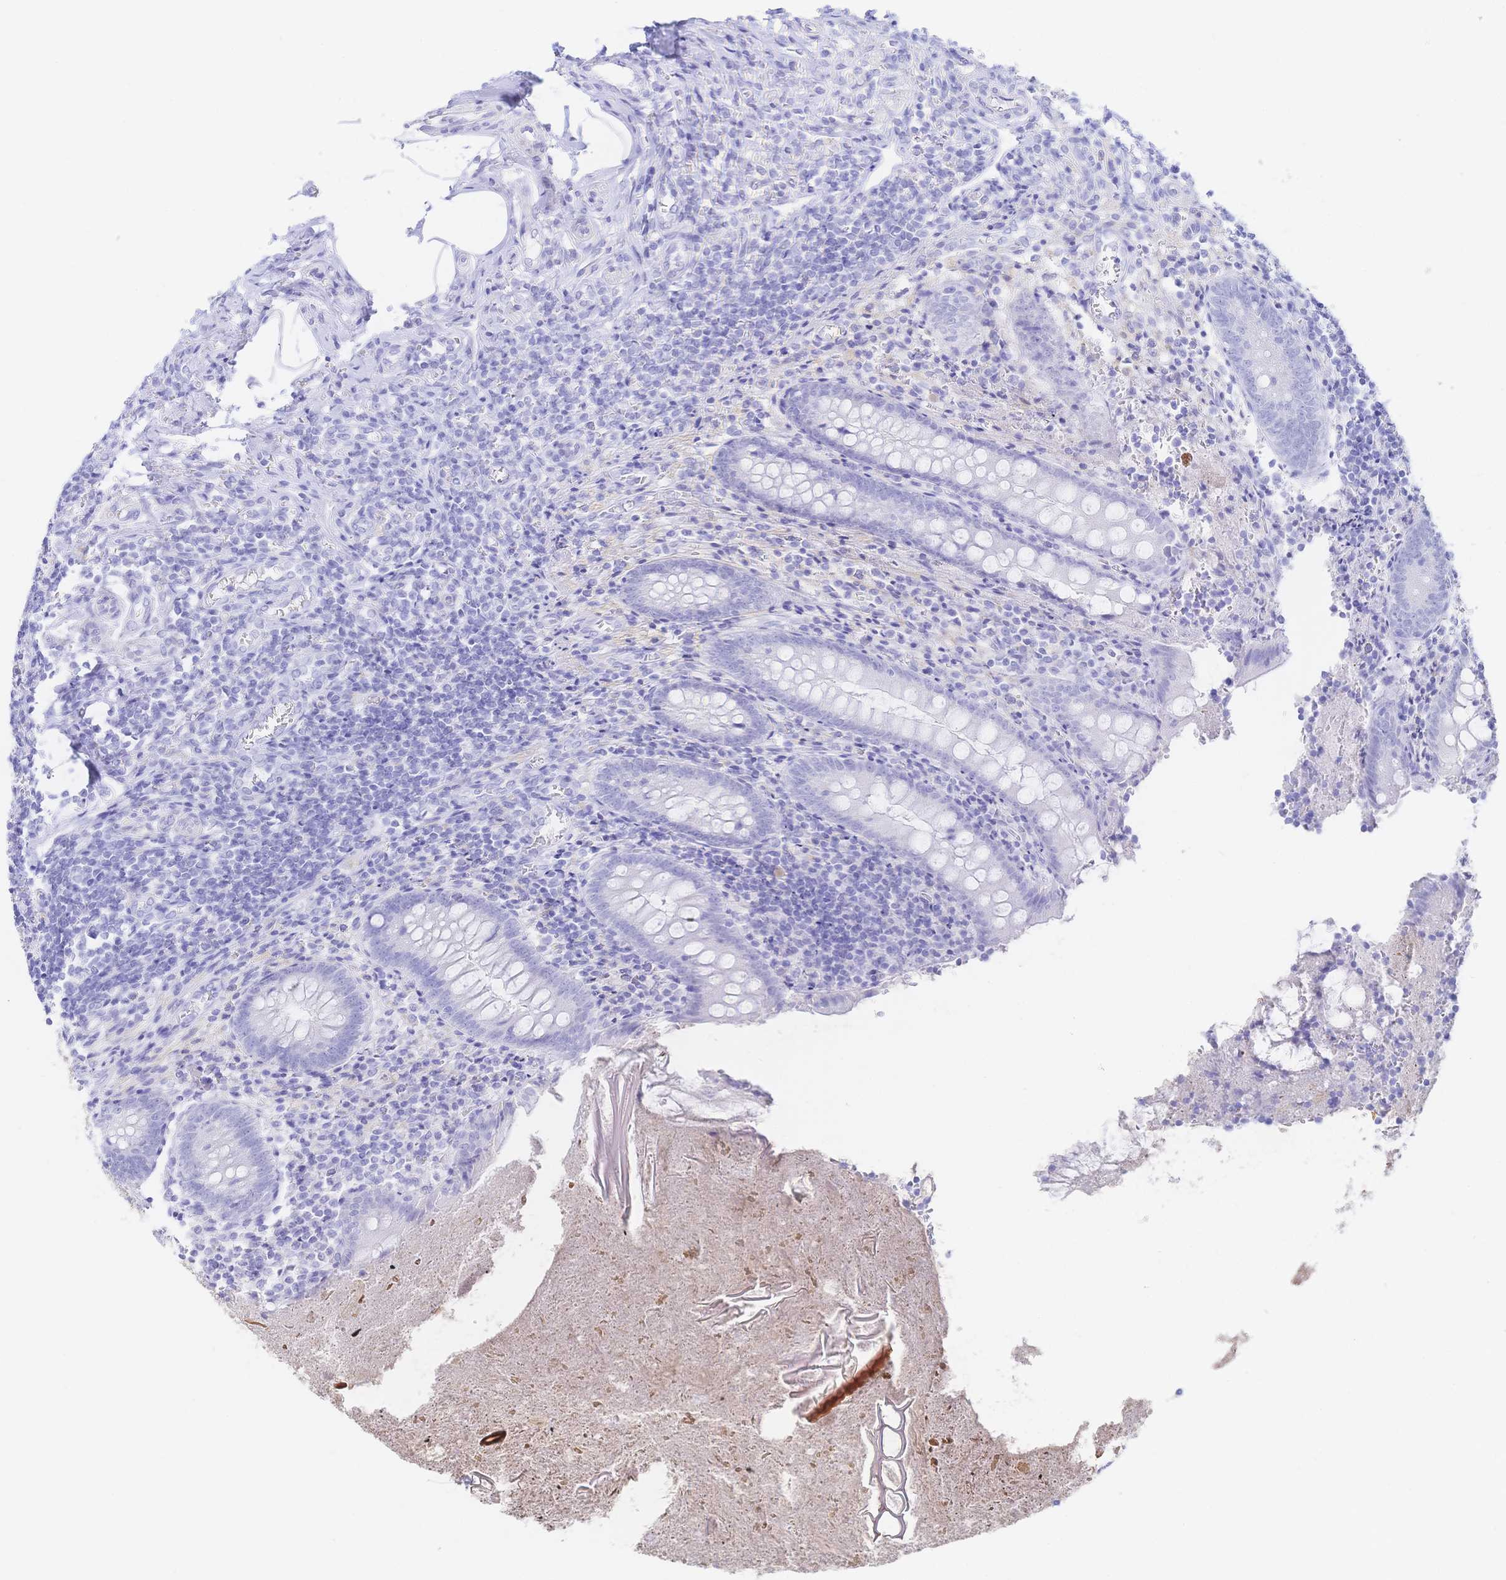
{"staining": {"intensity": "negative", "quantity": "none", "location": "none"}, "tissue": "appendix", "cell_type": "Glandular cells", "image_type": "normal", "snomed": [{"axis": "morphology", "description": "Normal tissue, NOS"}, {"axis": "topography", "description": "Appendix"}], "caption": "DAB (3,3'-diaminobenzidine) immunohistochemical staining of benign appendix demonstrates no significant expression in glandular cells.", "gene": "KCNH6", "patient": {"sex": "female", "age": 17}}